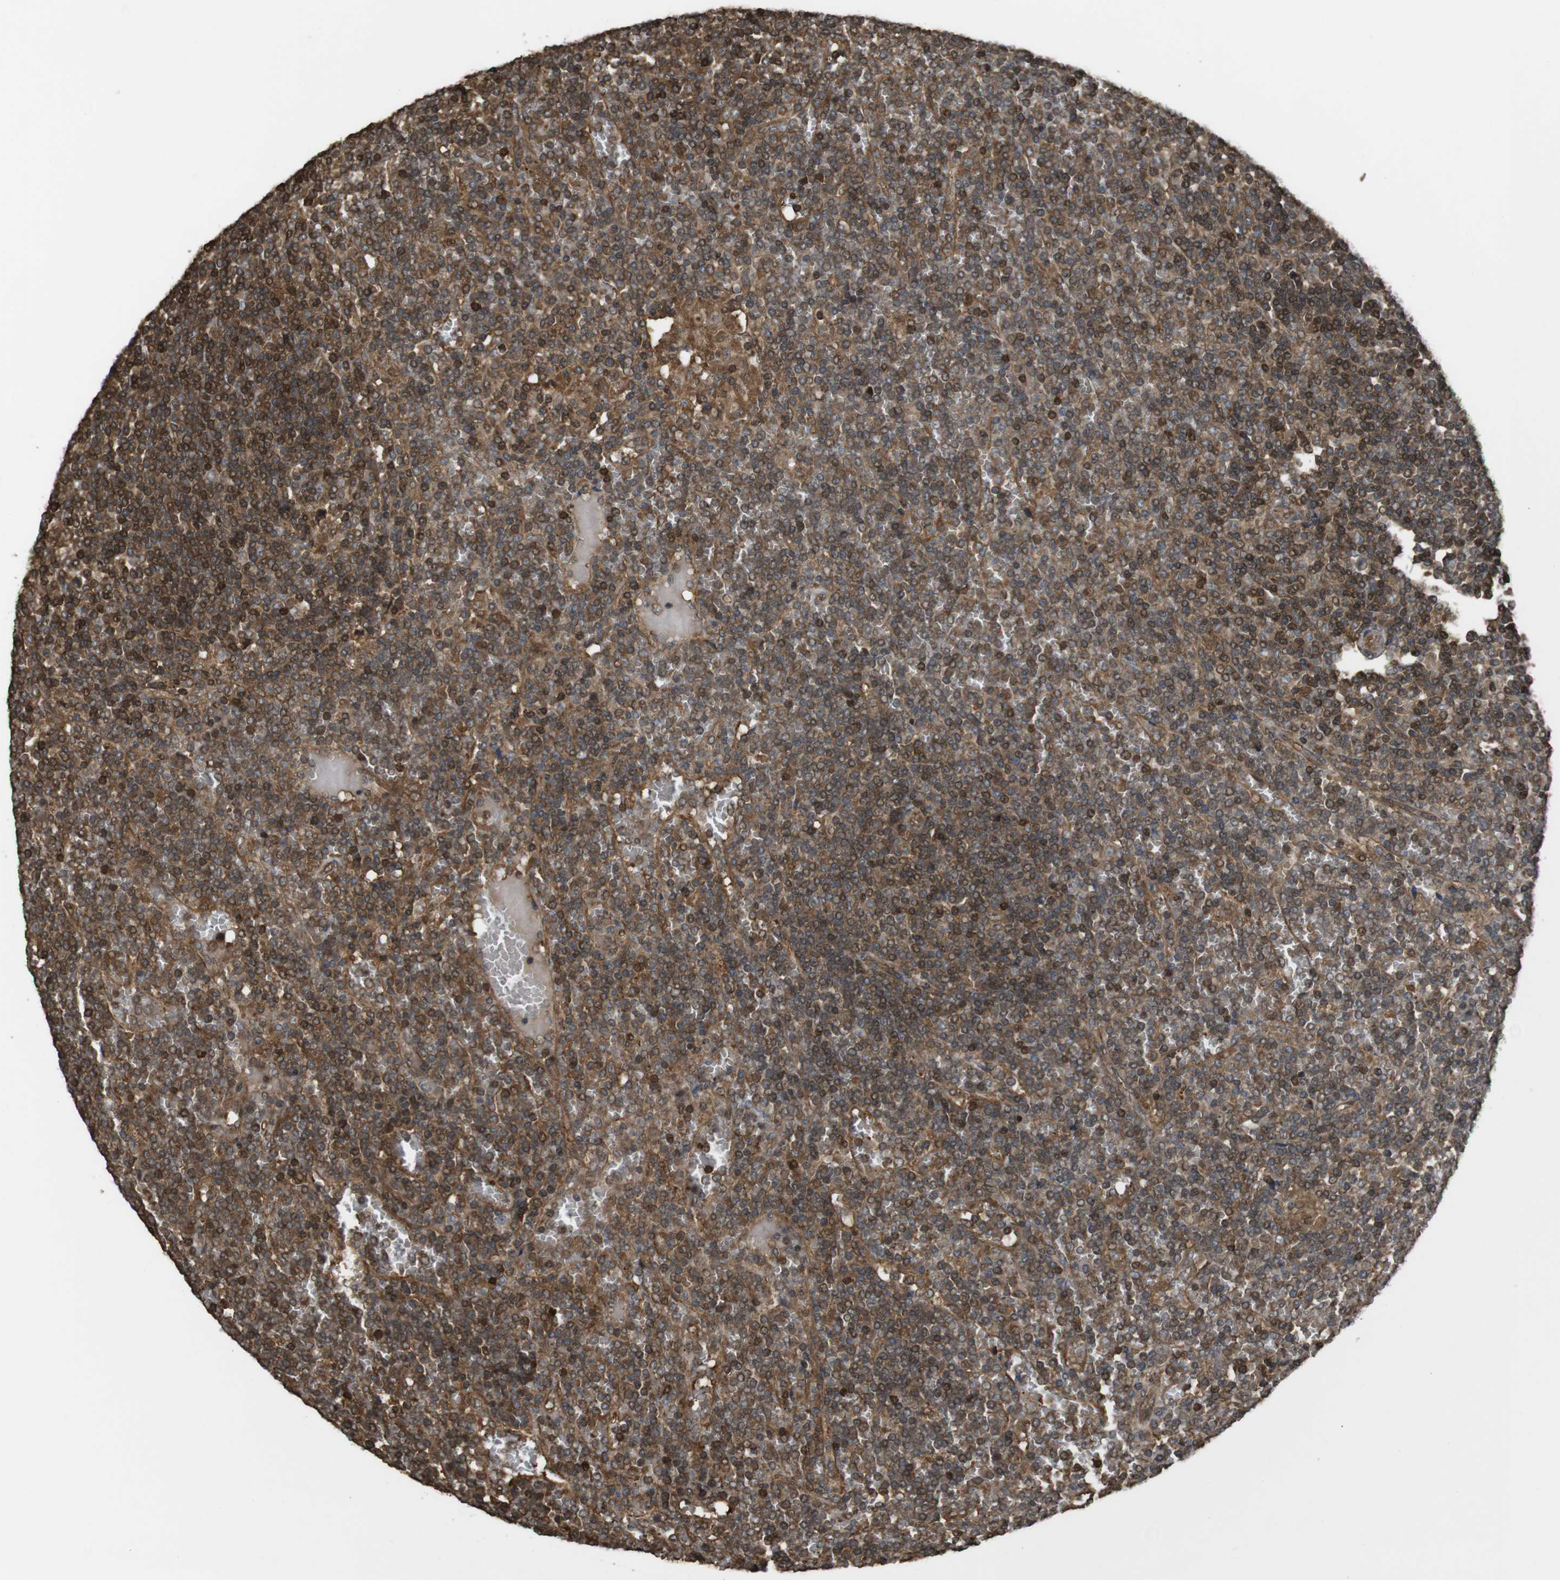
{"staining": {"intensity": "moderate", "quantity": ">75%", "location": "cytoplasmic/membranous,nuclear"}, "tissue": "lymphoma", "cell_type": "Tumor cells", "image_type": "cancer", "snomed": [{"axis": "morphology", "description": "Malignant lymphoma, non-Hodgkin's type, Low grade"}, {"axis": "topography", "description": "Spleen"}], "caption": "Human malignant lymphoma, non-Hodgkin's type (low-grade) stained with a protein marker shows moderate staining in tumor cells.", "gene": "ARHGDIA", "patient": {"sex": "female", "age": 19}}